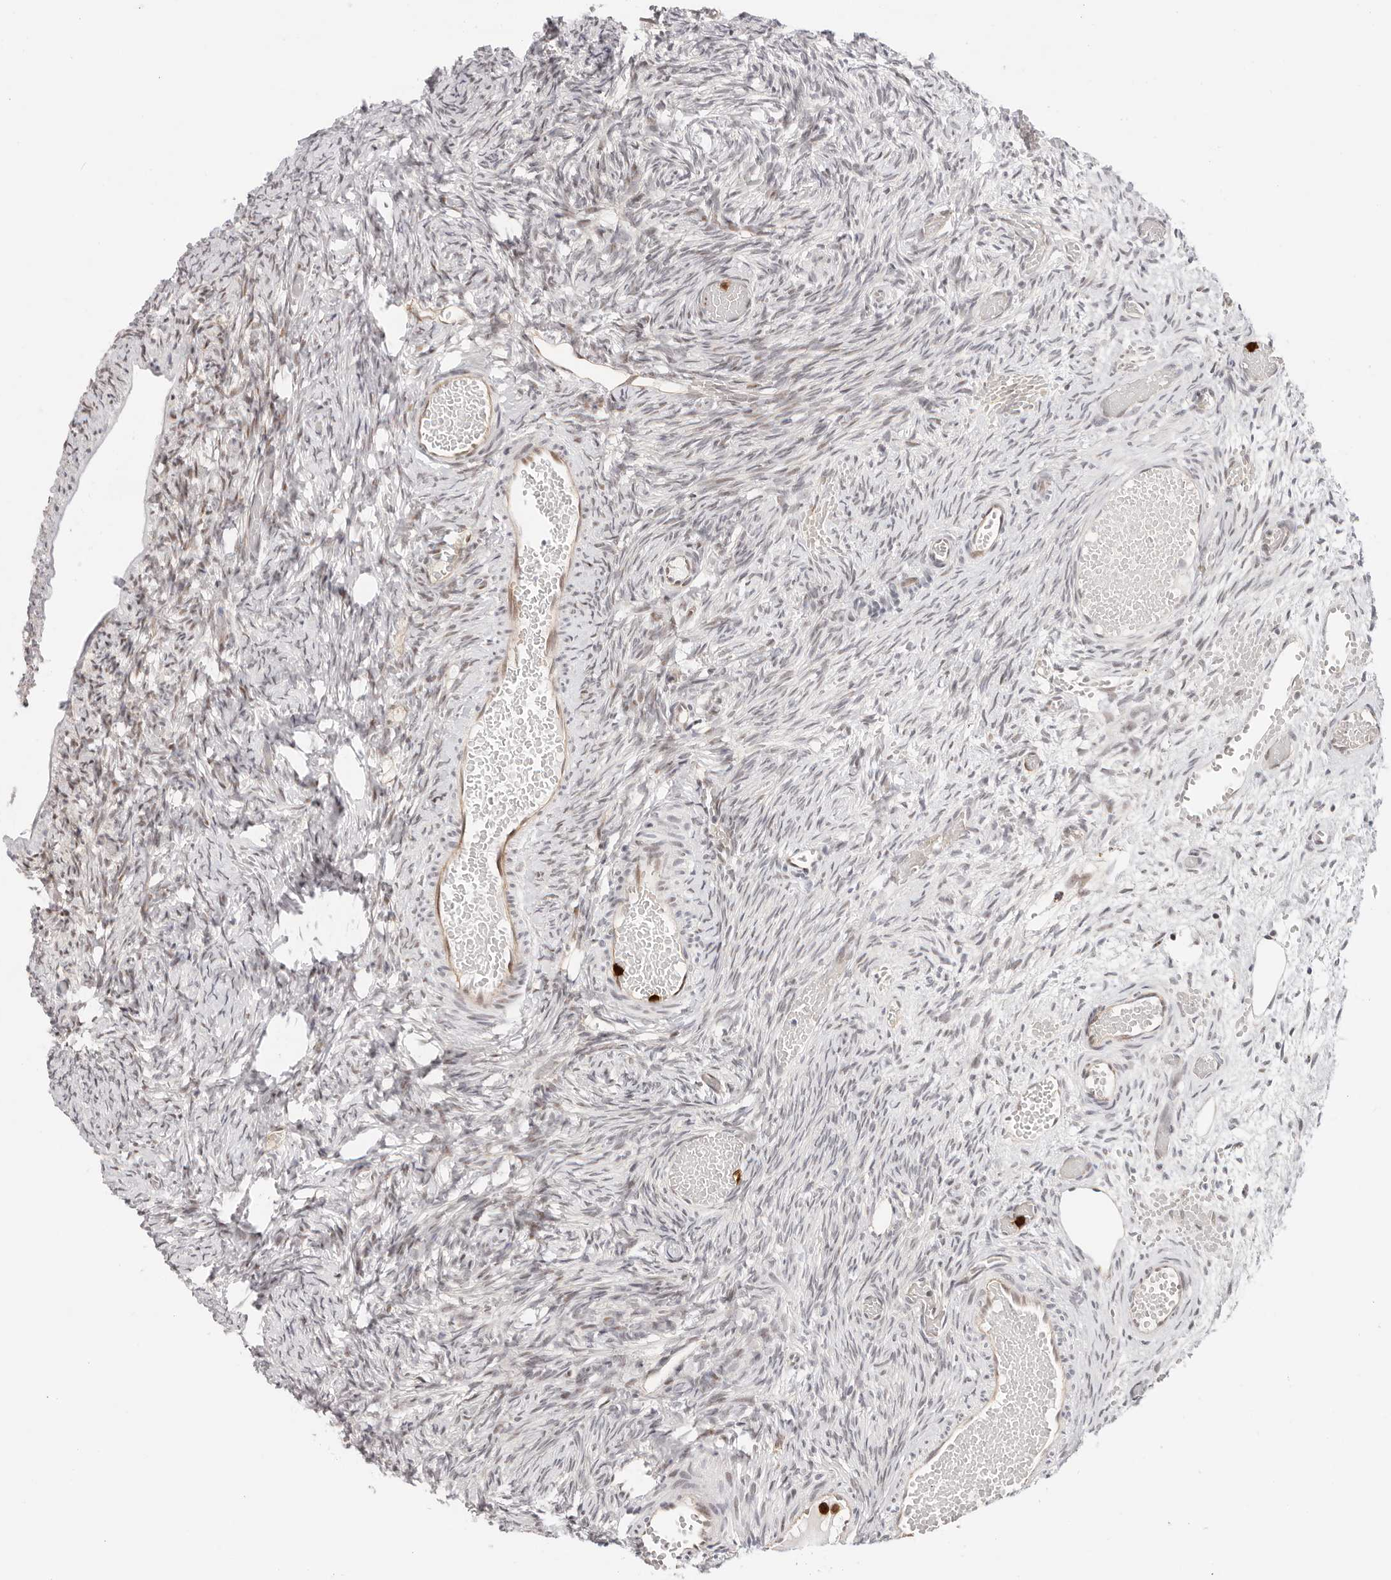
{"staining": {"intensity": "negative", "quantity": "none", "location": "none"}, "tissue": "ovary", "cell_type": "Ovarian stroma cells", "image_type": "normal", "snomed": [{"axis": "morphology", "description": "Adenocarcinoma, NOS"}, {"axis": "topography", "description": "Endometrium"}], "caption": "DAB (3,3'-diaminobenzidine) immunohistochemical staining of normal ovary exhibits no significant positivity in ovarian stroma cells.", "gene": "AFDN", "patient": {"sex": "female", "age": 32}}